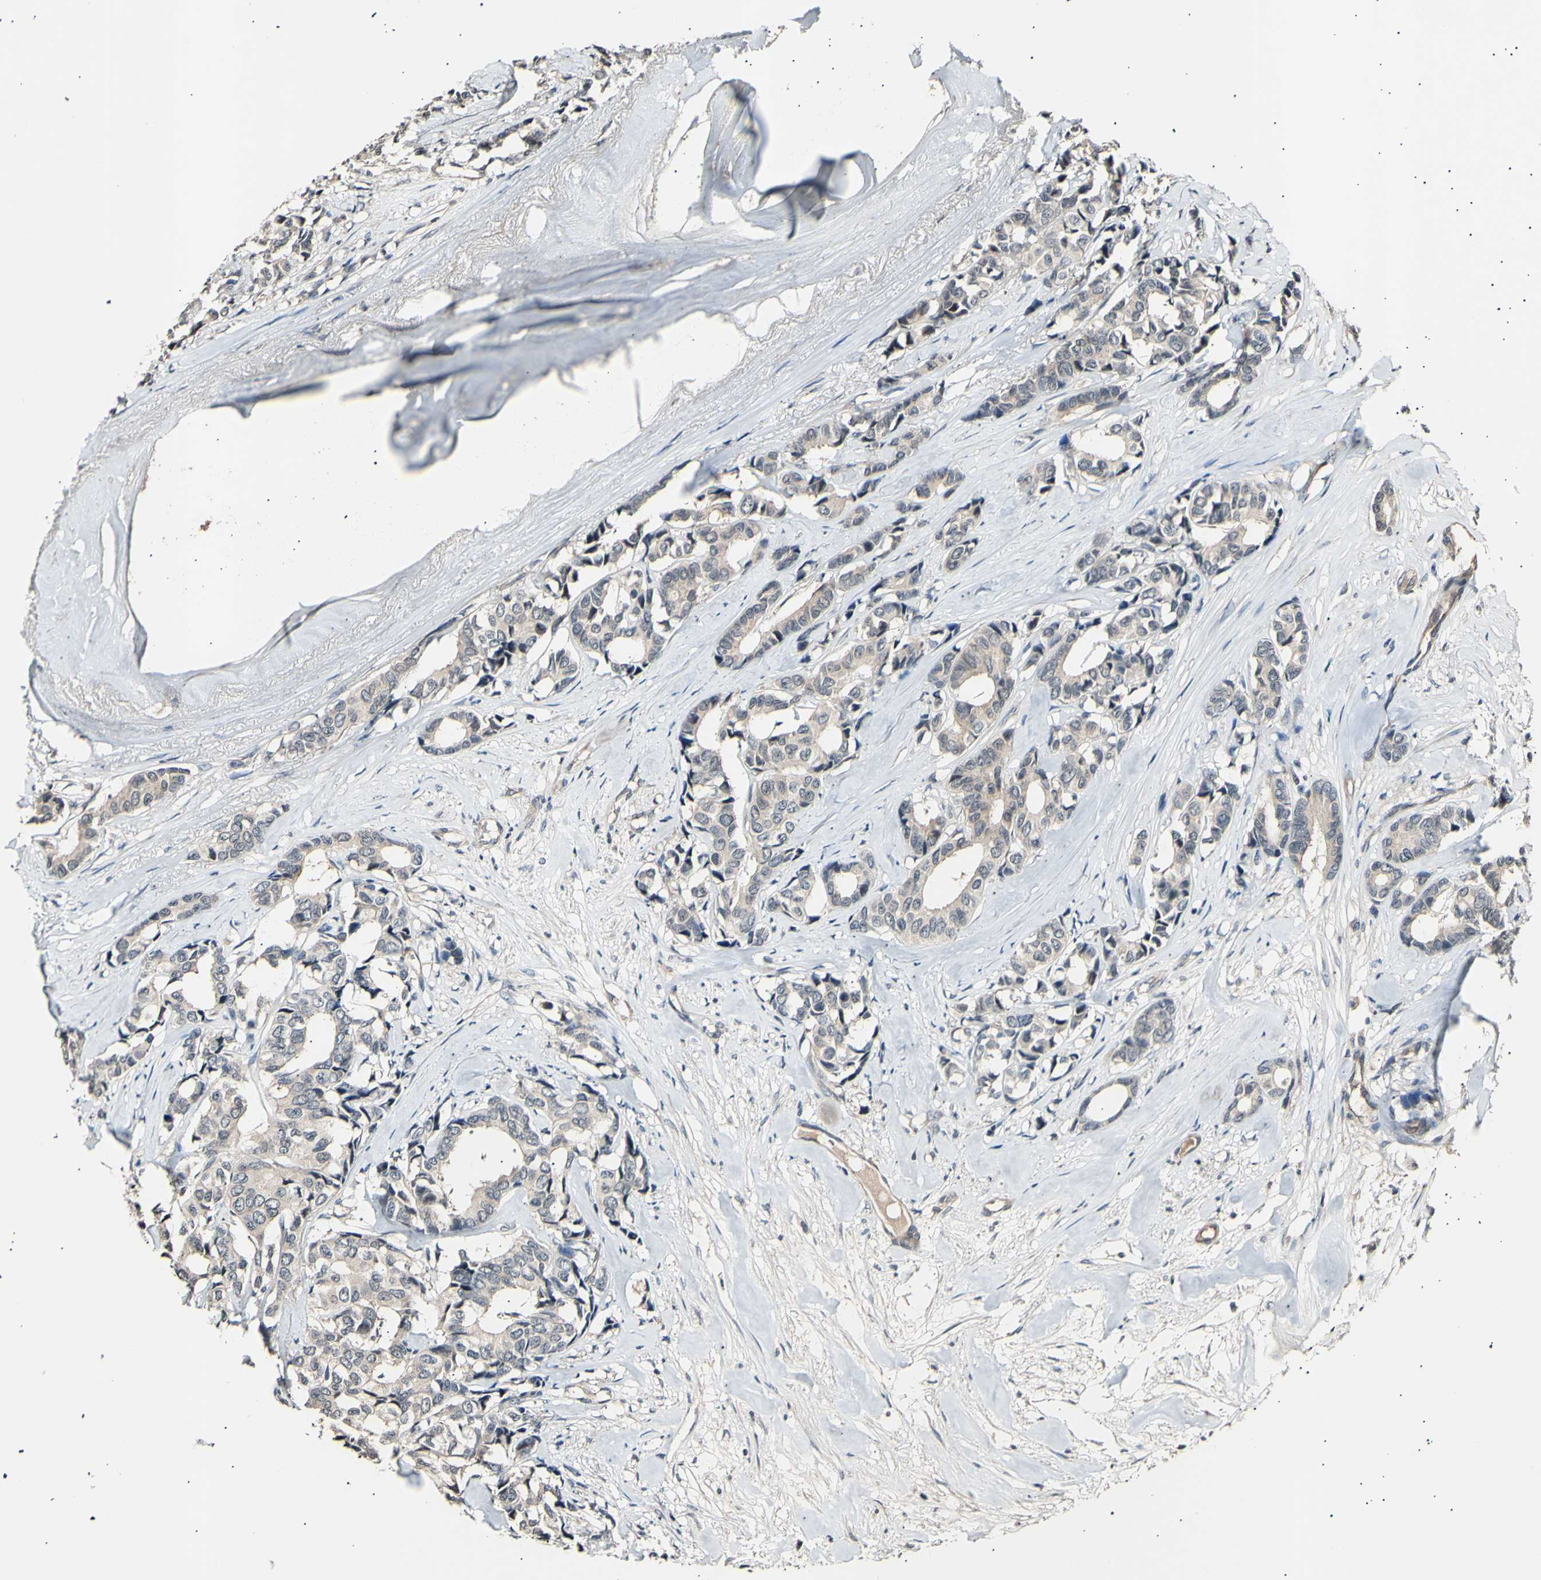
{"staining": {"intensity": "weak", "quantity": ">75%", "location": "cytoplasmic/membranous"}, "tissue": "breast cancer", "cell_type": "Tumor cells", "image_type": "cancer", "snomed": [{"axis": "morphology", "description": "Duct carcinoma"}, {"axis": "topography", "description": "Breast"}], "caption": "Breast cancer (intraductal carcinoma) tissue exhibits weak cytoplasmic/membranous staining in about >75% of tumor cells", "gene": "AK1", "patient": {"sex": "female", "age": 87}}